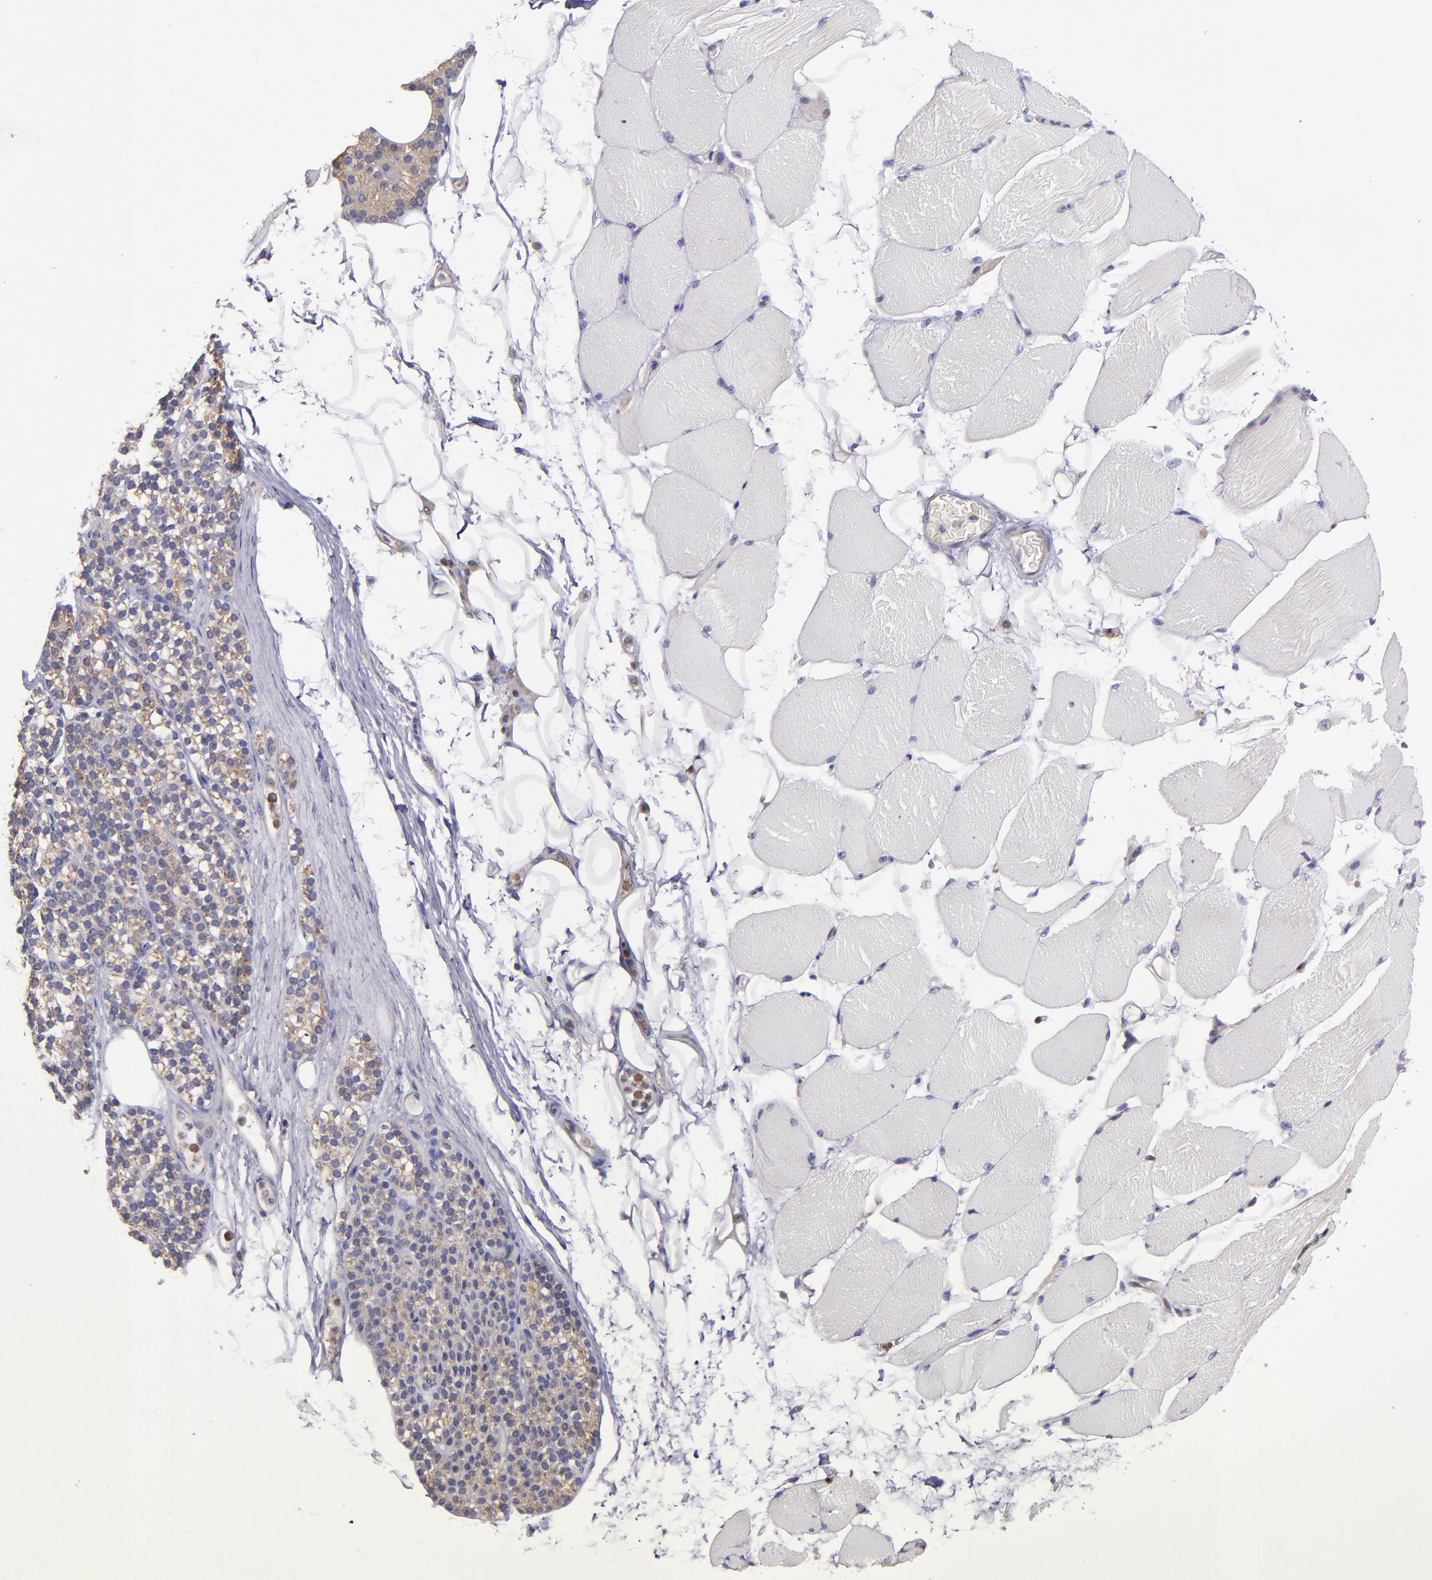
{"staining": {"intensity": "negative", "quantity": "none", "location": "none"}, "tissue": "skeletal muscle", "cell_type": "Myocytes", "image_type": "normal", "snomed": [{"axis": "morphology", "description": "Normal tissue, NOS"}, {"axis": "topography", "description": "Skeletal muscle"}, {"axis": "topography", "description": "Parathyroid gland"}], "caption": "High power microscopy histopathology image of an IHC image of benign skeletal muscle, revealing no significant expression in myocytes. (DAB (3,3'-diaminobenzidine) IHC with hematoxylin counter stain).", "gene": "EIF4ENIF1", "patient": {"sex": "female", "age": 37}}